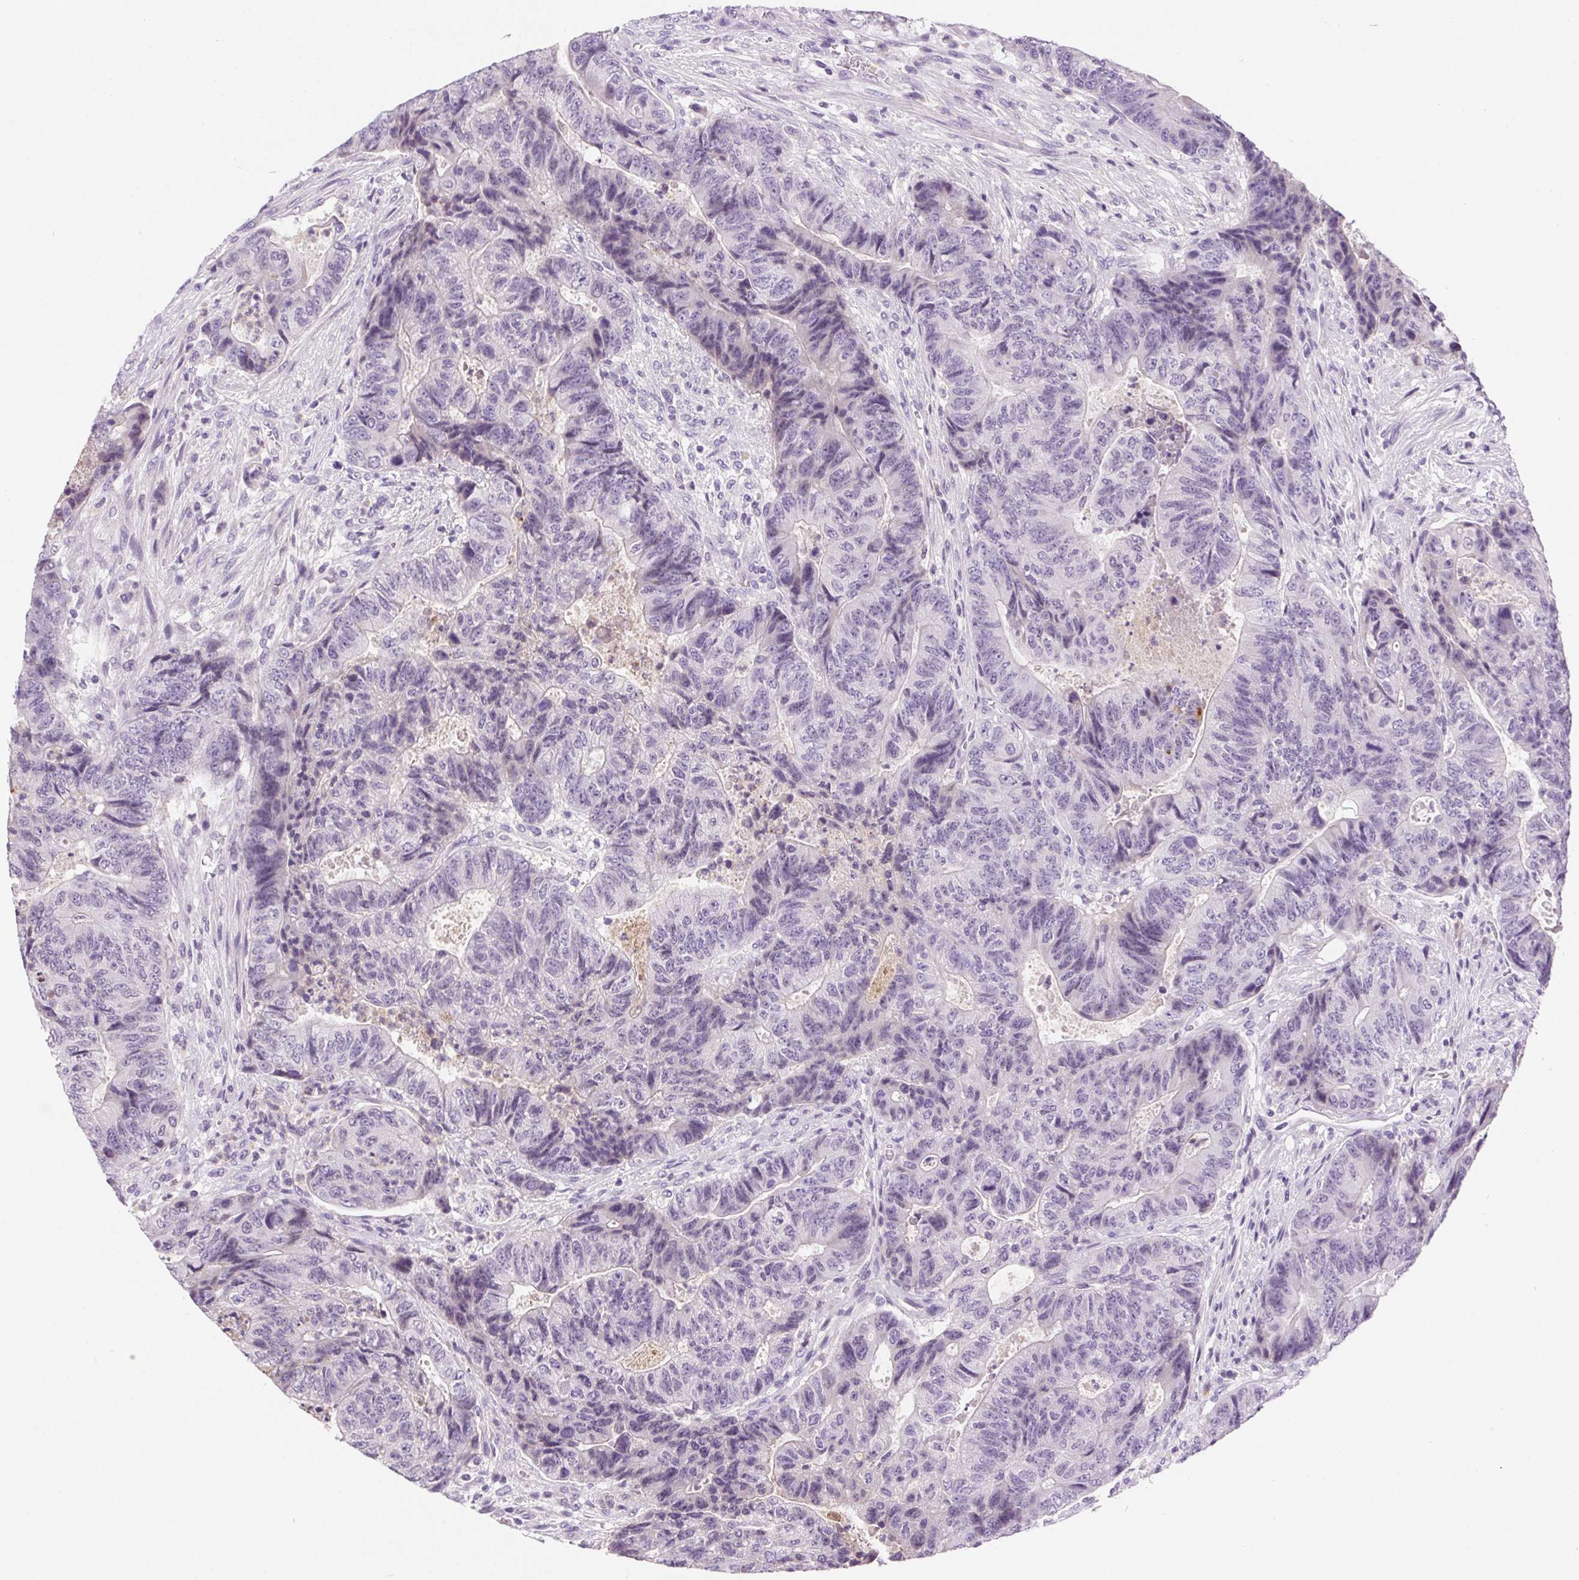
{"staining": {"intensity": "negative", "quantity": "none", "location": "none"}, "tissue": "colorectal cancer", "cell_type": "Tumor cells", "image_type": "cancer", "snomed": [{"axis": "morphology", "description": "Normal tissue, NOS"}, {"axis": "morphology", "description": "Adenocarcinoma, NOS"}, {"axis": "topography", "description": "Colon"}], "caption": "This is an immunohistochemistry (IHC) micrograph of adenocarcinoma (colorectal). There is no staining in tumor cells.", "gene": "SSTR4", "patient": {"sex": "female", "age": 48}}